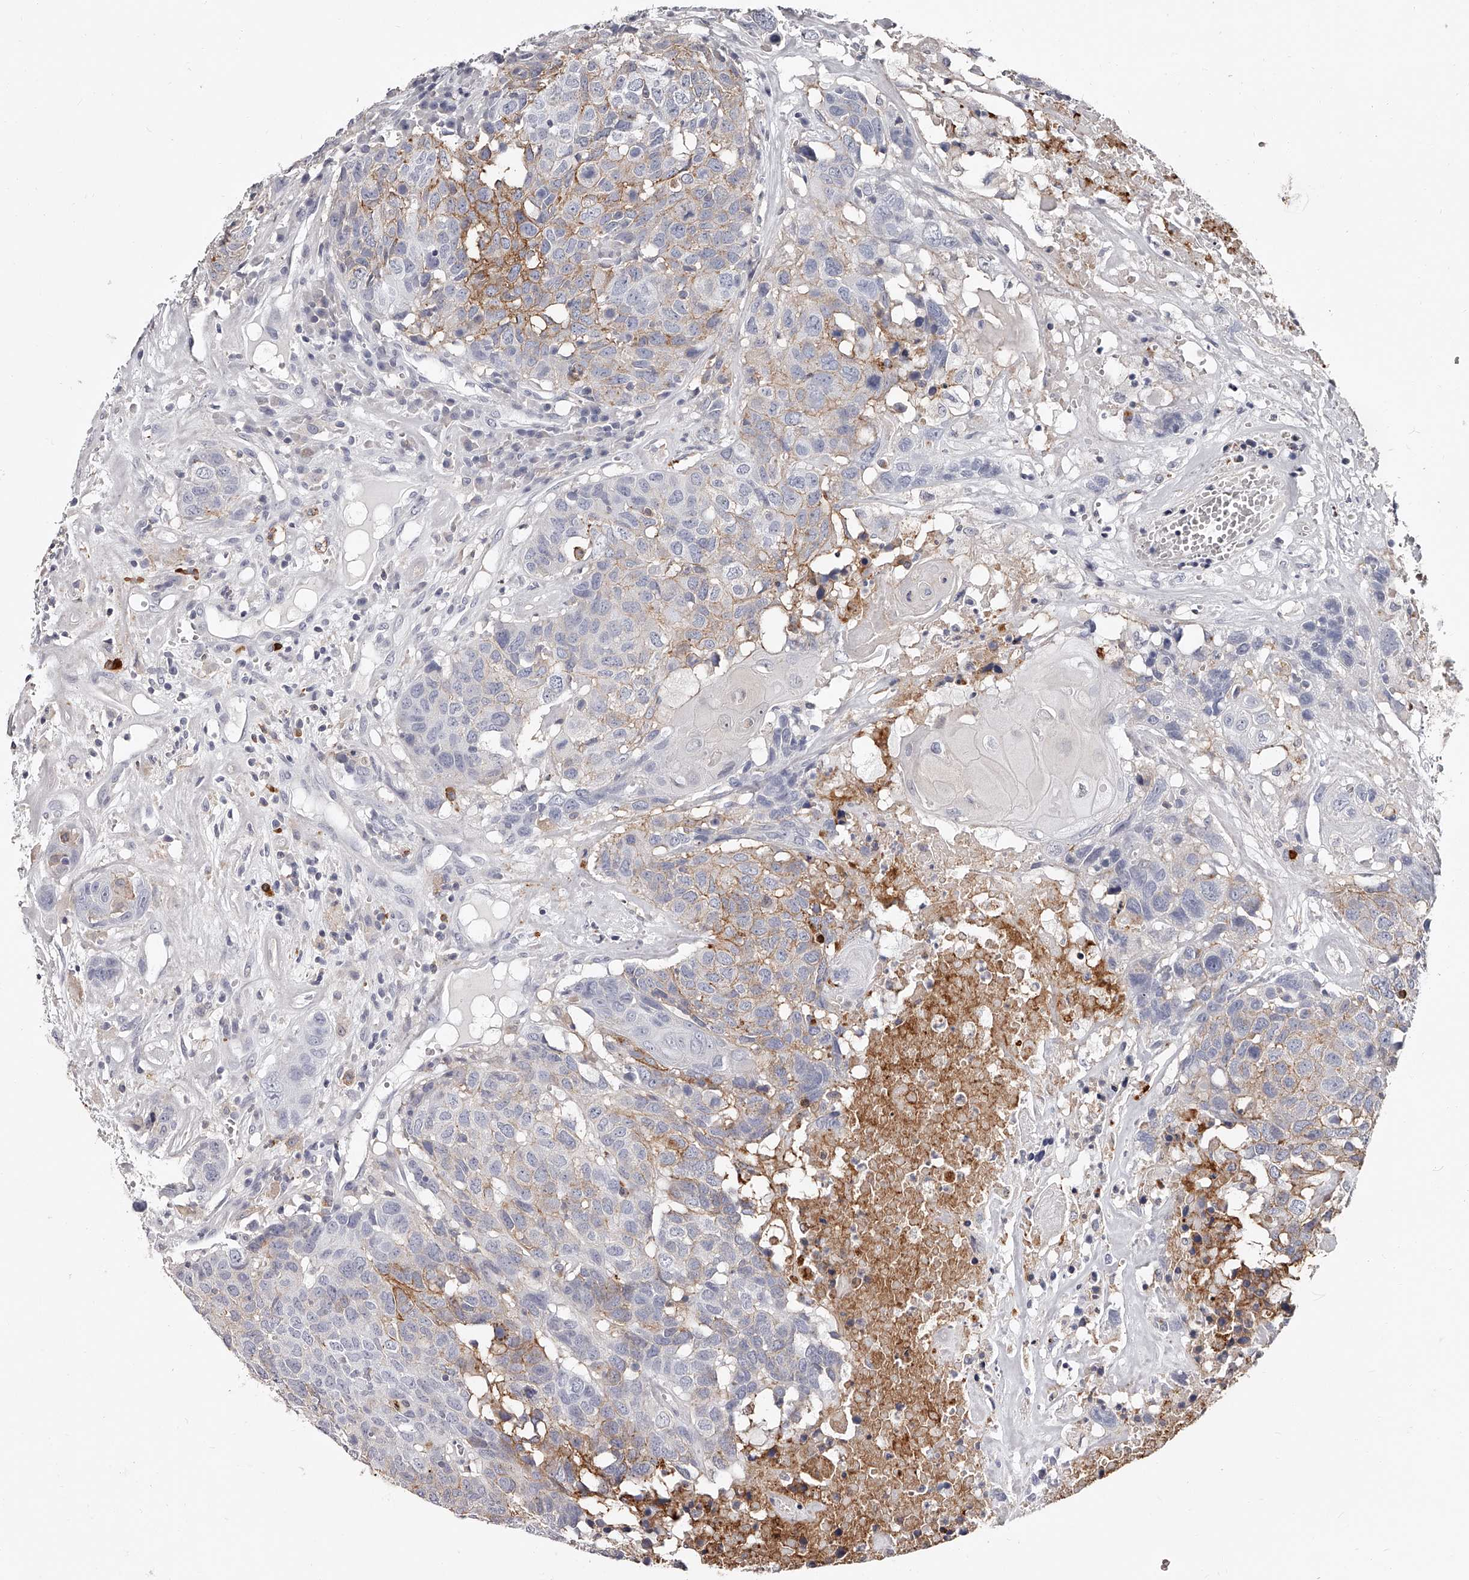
{"staining": {"intensity": "weak", "quantity": "<25%", "location": "cytoplasmic/membranous"}, "tissue": "head and neck cancer", "cell_type": "Tumor cells", "image_type": "cancer", "snomed": [{"axis": "morphology", "description": "Squamous cell carcinoma, NOS"}, {"axis": "topography", "description": "Head-Neck"}], "caption": "Human head and neck cancer (squamous cell carcinoma) stained for a protein using immunohistochemistry shows no positivity in tumor cells.", "gene": "PACSIN1", "patient": {"sex": "male", "age": 66}}